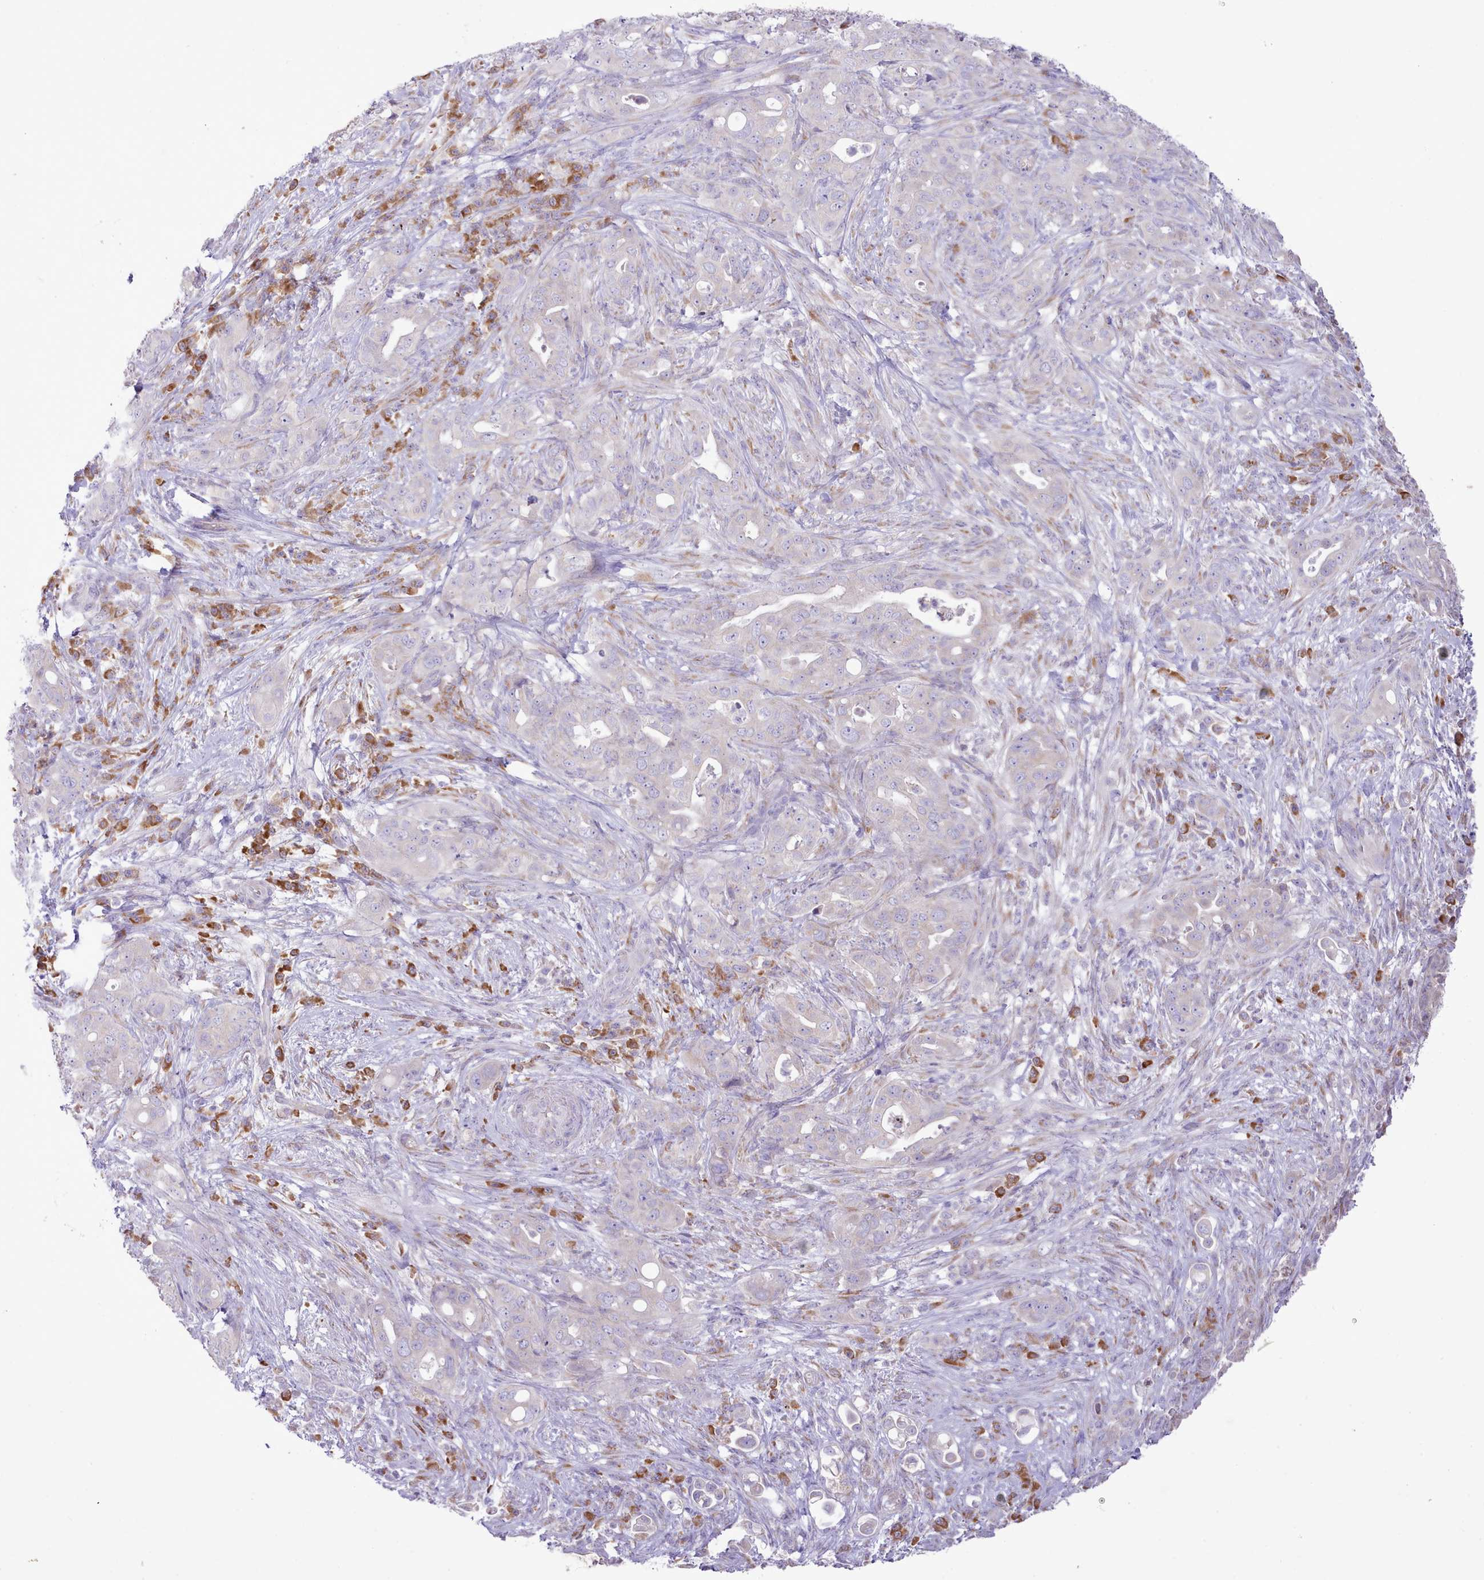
{"staining": {"intensity": "negative", "quantity": "none", "location": "none"}, "tissue": "pancreatic cancer", "cell_type": "Tumor cells", "image_type": "cancer", "snomed": [{"axis": "morphology", "description": "Normal tissue, NOS"}, {"axis": "morphology", "description": "Adenocarcinoma, NOS"}, {"axis": "topography", "description": "Lymph node"}, {"axis": "topography", "description": "Pancreas"}], "caption": "High magnification brightfield microscopy of pancreatic adenocarcinoma stained with DAB (brown) and counterstained with hematoxylin (blue): tumor cells show no significant positivity.", "gene": "CCL1", "patient": {"sex": "female", "age": 67}}